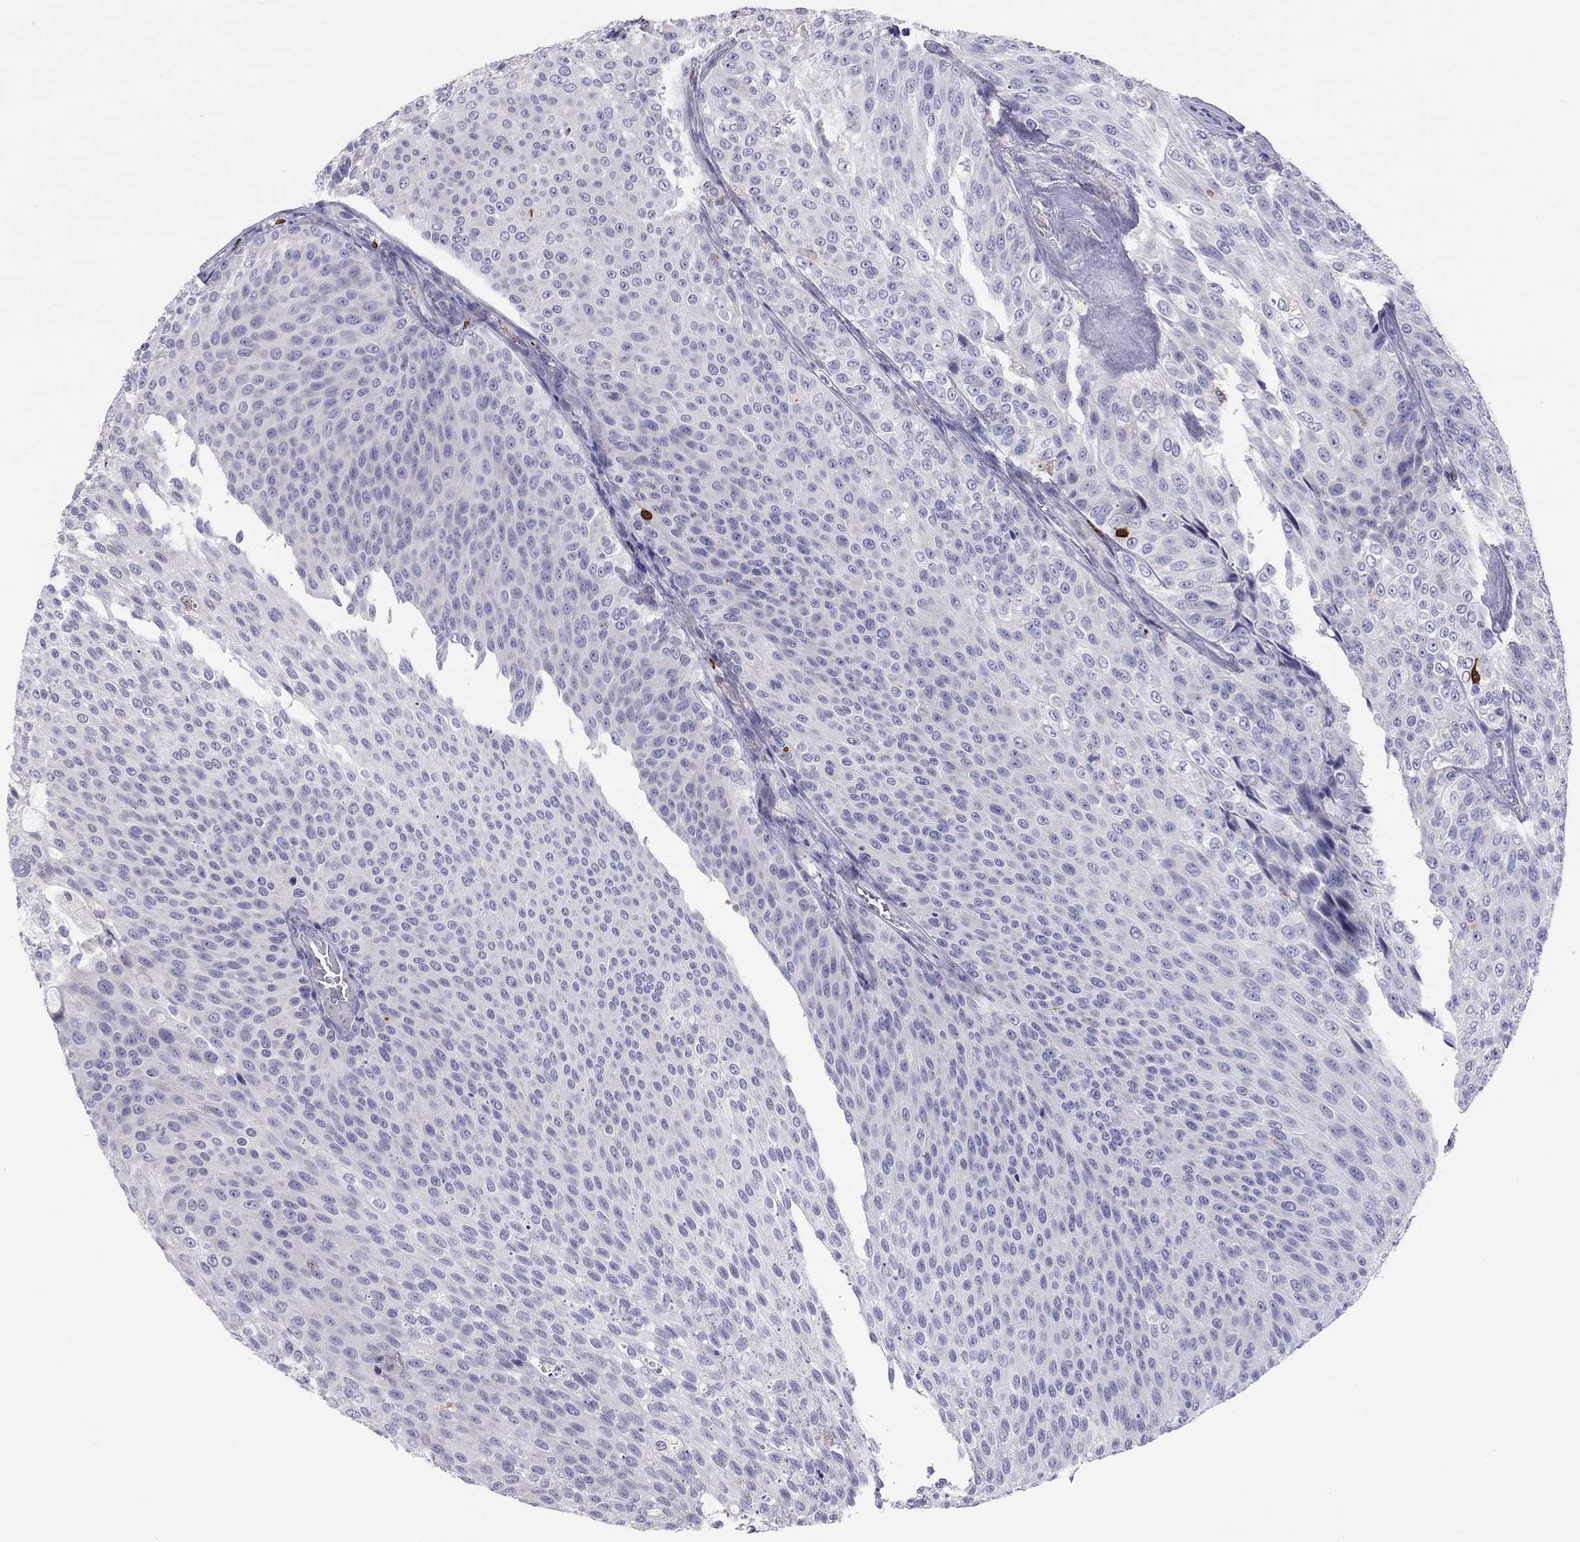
{"staining": {"intensity": "negative", "quantity": "none", "location": "none"}, "tissue": "urothelial cancer", "cell_type": "Tumor cells", "image_type": "cancer", "snomed": [{"axis": "morphology", "description": "Urothelial carcinoma, Low grade"}, {"axis": "topography", "description": "Ureter, NOS"}, {"axis": "topography", "description": "Urinary bladder"}], "caption": "This is an IHC photomicrograph of human urothelial carcinoma (low-grade). There is no expression in tumor cells.", "gene": "ADORA2A", "patient": {"sex": "male", "age": 78}}